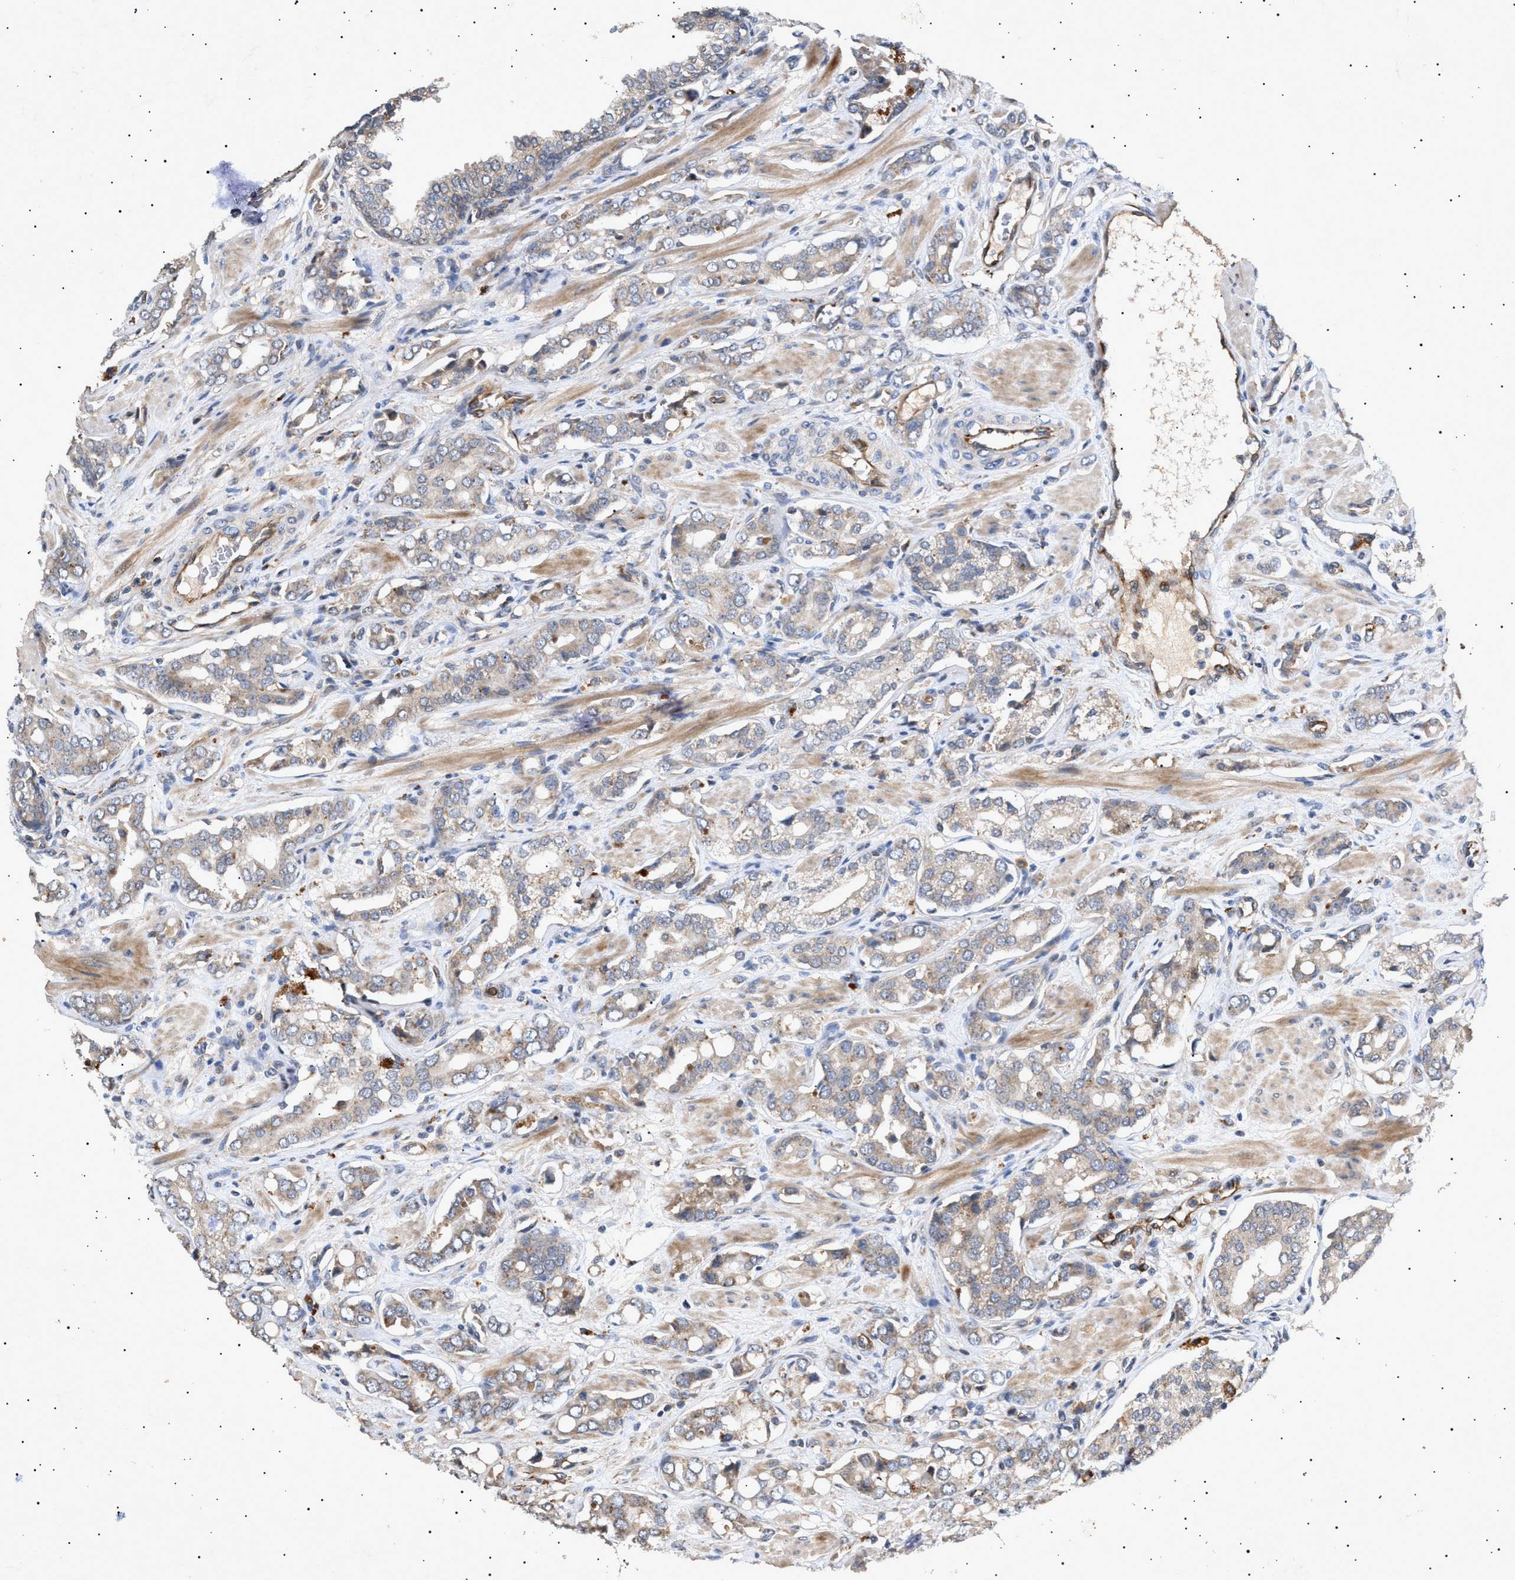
{"staining": {"intensity": "weak", "quantity": "25%-75%", "location": "cytoplasmic/membranous"}, "tissue": "prostate cancer", "cell_type": "Tumor cells", "image_type": "cancer", "snomed": [{"axis": "morphology", "description": "Adenocarcinoma, High grade"}, {"axis": "topography", "description": "Prostate"}], "caption": "Prostate adenocarcinoma (high-grade) was stained to show a protein in brown. There is low levels of weak cytoplasmic/membranous staining in about 25%-75% of tumor cells. The staining is performed using DAB brown chromogen to label protein expression. The nuclei are counter-stained blue using hematoxylin.", "gene": "SIRT5", "patient": {"sex": "male", "age": 52}}